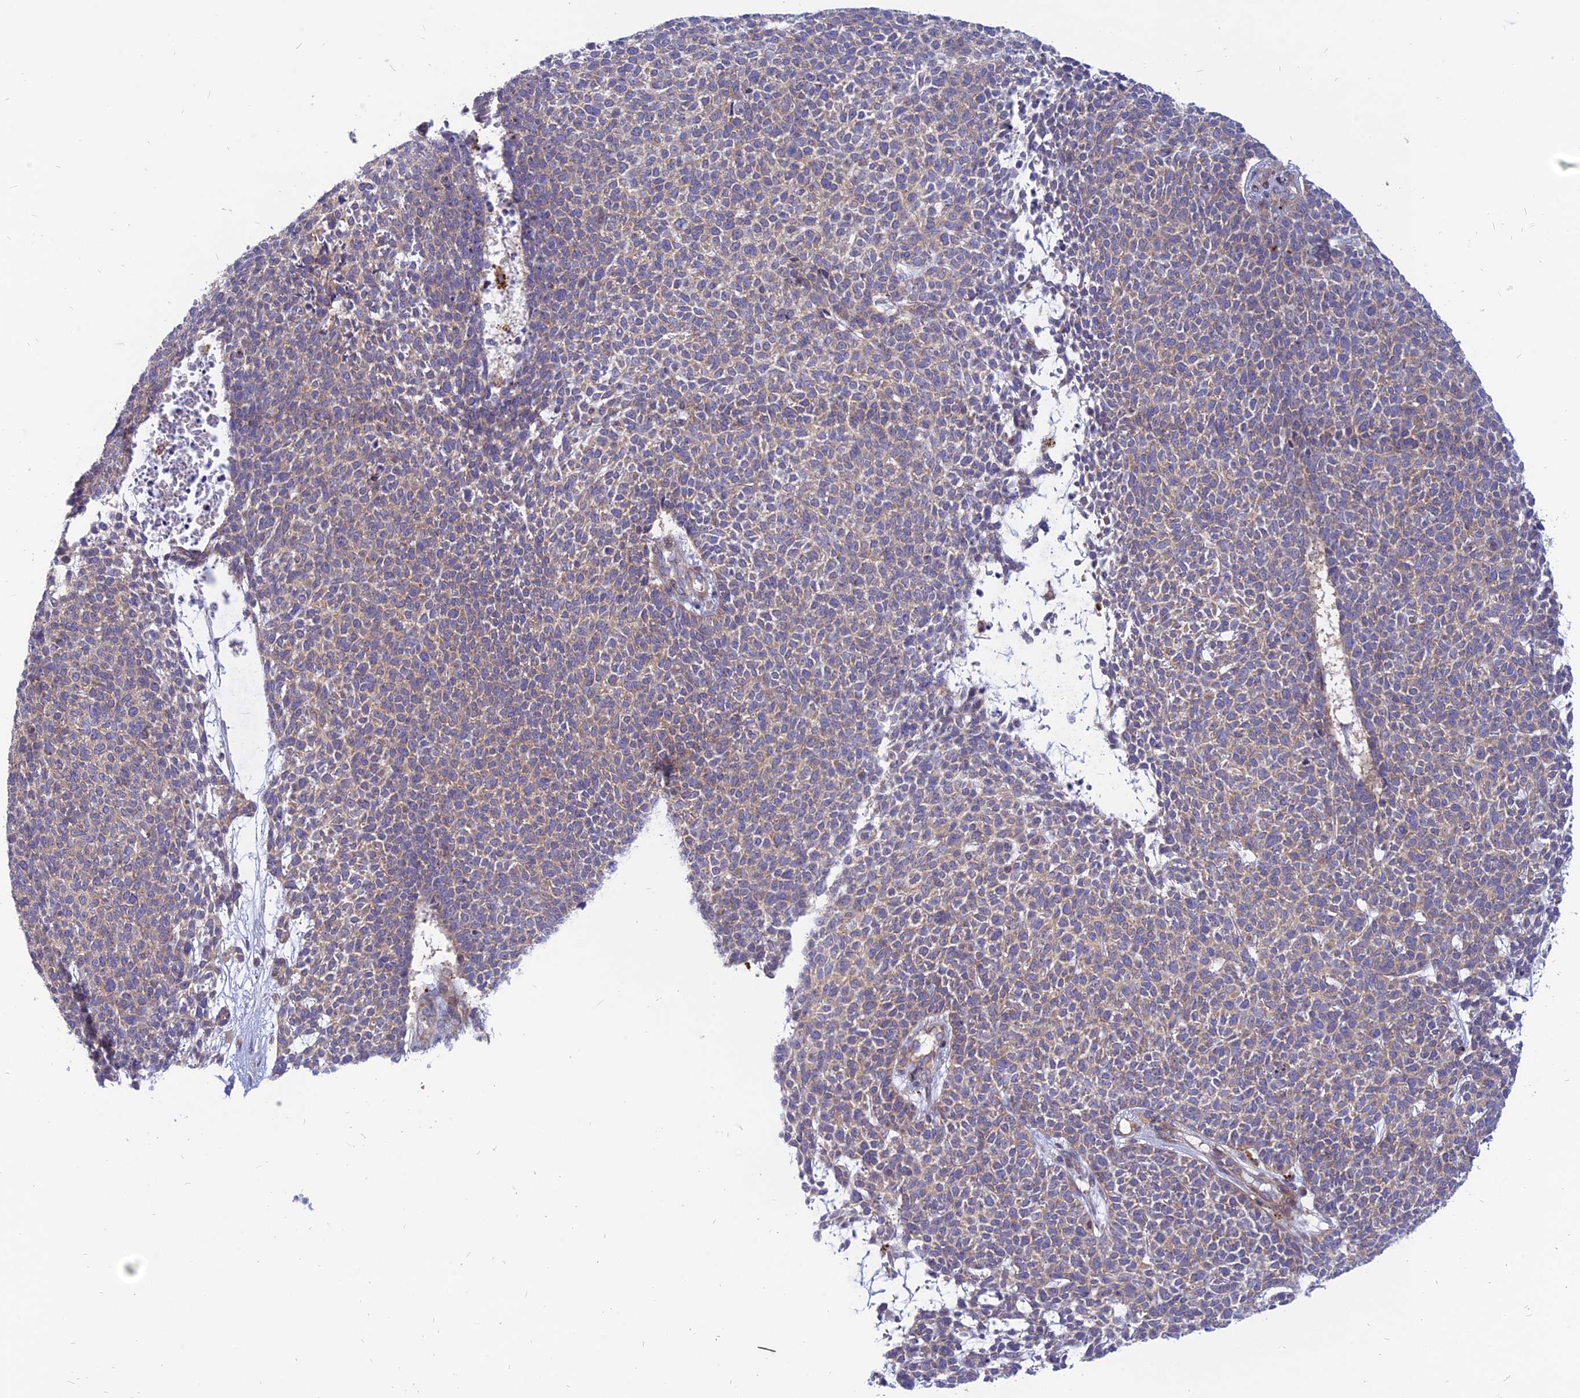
{"staining": {"intensity": "weak", "quantity": "25%-75%", "location": "cytoplasmic/membranous"}, "tissue": "skin cancer", "cell_type": "Tumor cells", "image_type": "cancer", "snomed": [{"axis": "morphology", "description": "Basal cell carcinoma"}, {"axis": "topography", "description": "Skin"}], "caption": "A high-resolution photomicrograph shows IHC staining of basal cell carcinoma (skin), which exhibits weak cytoplasmic/membranous expression in approximately 25%-75% of tumor cells.", "gene": "PHKA2", "patient": {"sex": "female", "age": 84}}